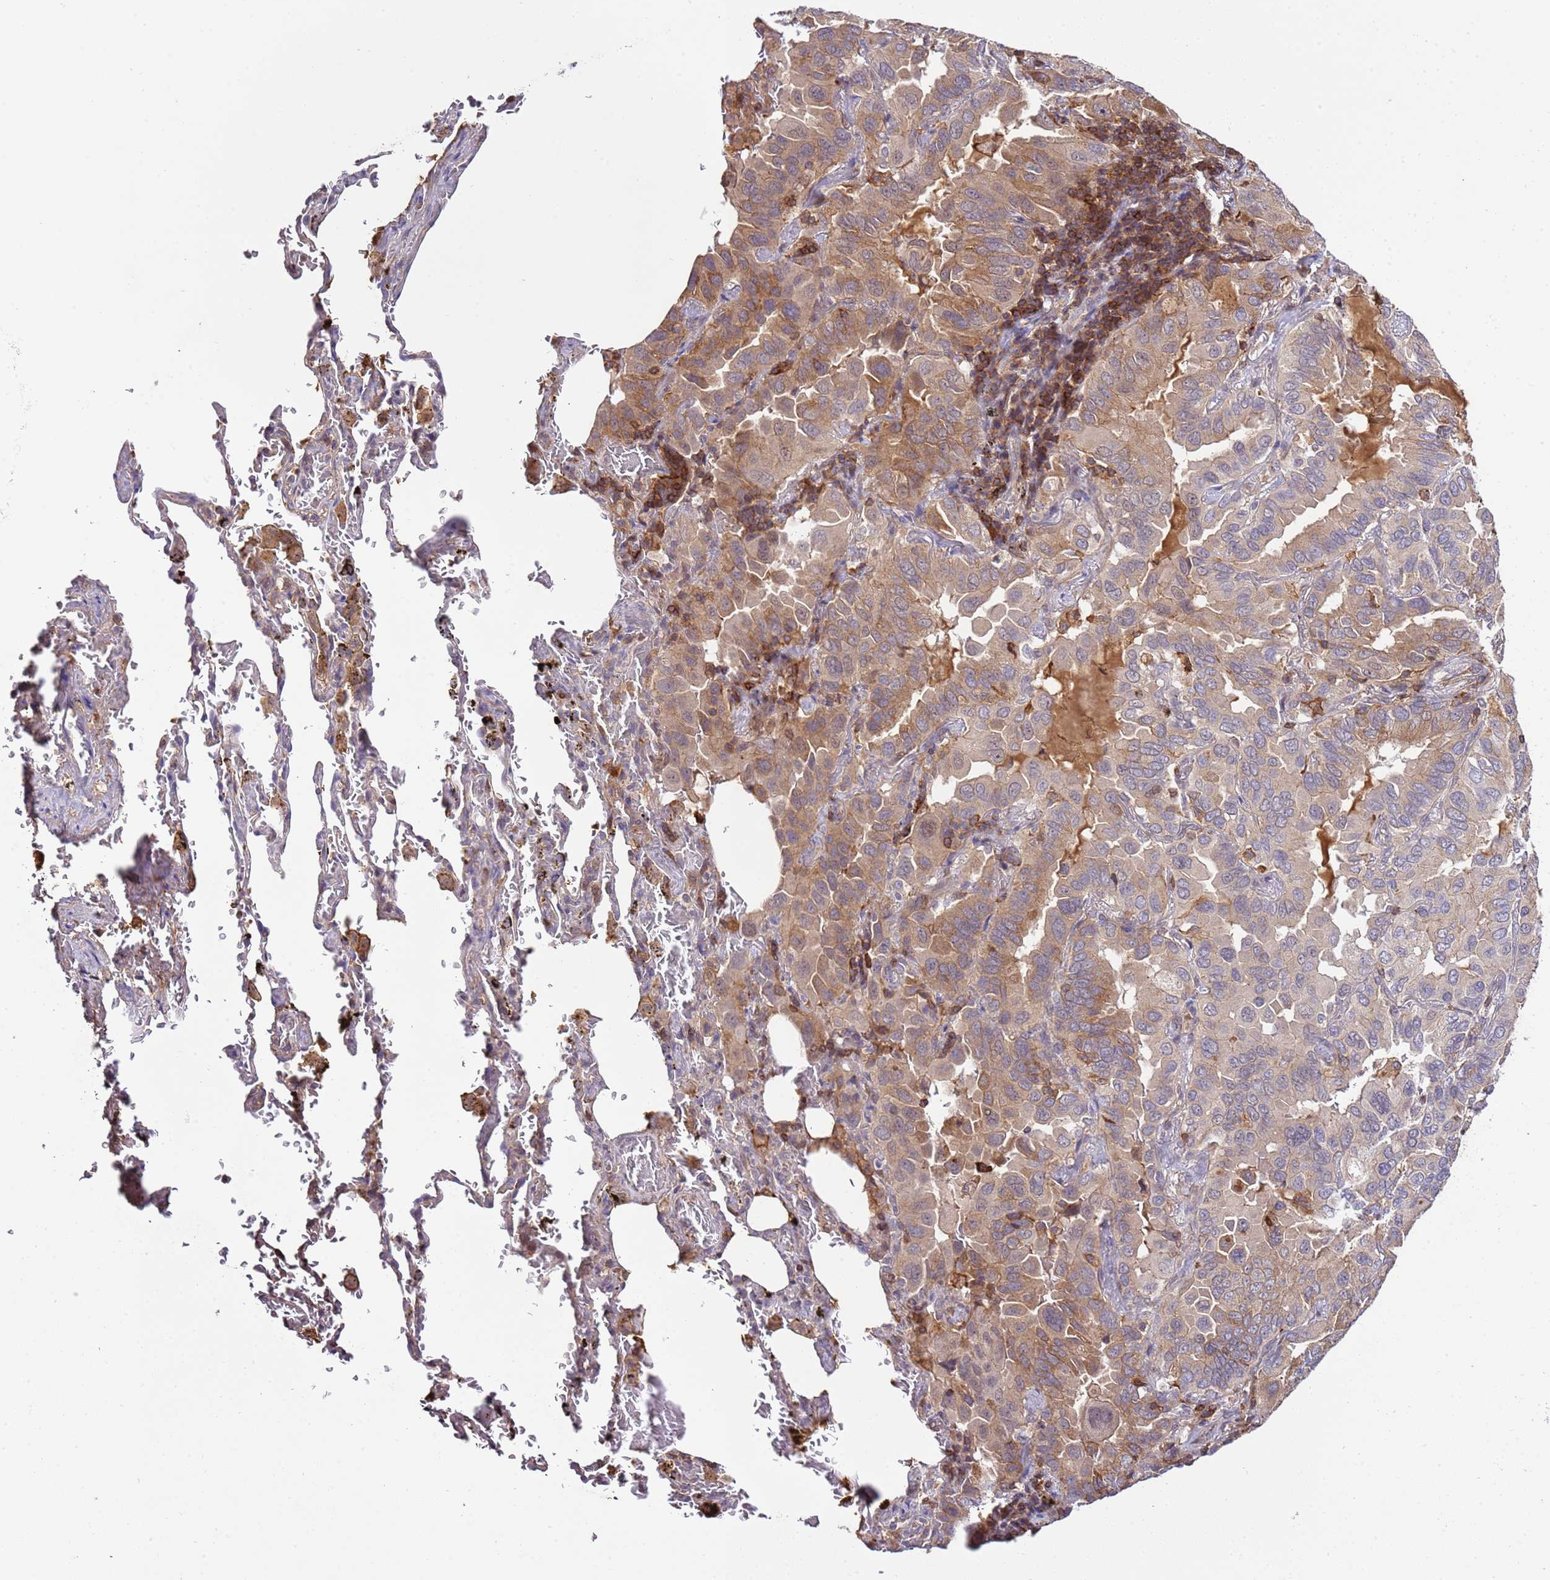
{"staining": {"intensity": "moderate", "quantity": "25%-75%", "location": "cytoplasmic/membranous"}, "tissue": "lung cancer", "cell_type": "Tumor cells", "image_type": "cancer", "snomed": [{"axis": "morphology", "description": "Adenocarcinoma, NOS"}, {"axis": "topography", "description": "Lung"}], "caption": "The photomicrograph displays immunohistochemical staining of lung adenocarcinoma. There is moderate cytoplasmic/membranous expression is appreciated in about 25%-75% of tumor cells.", "gene": "ZNF624", "patient": {"sex": "male", "age": 64}}